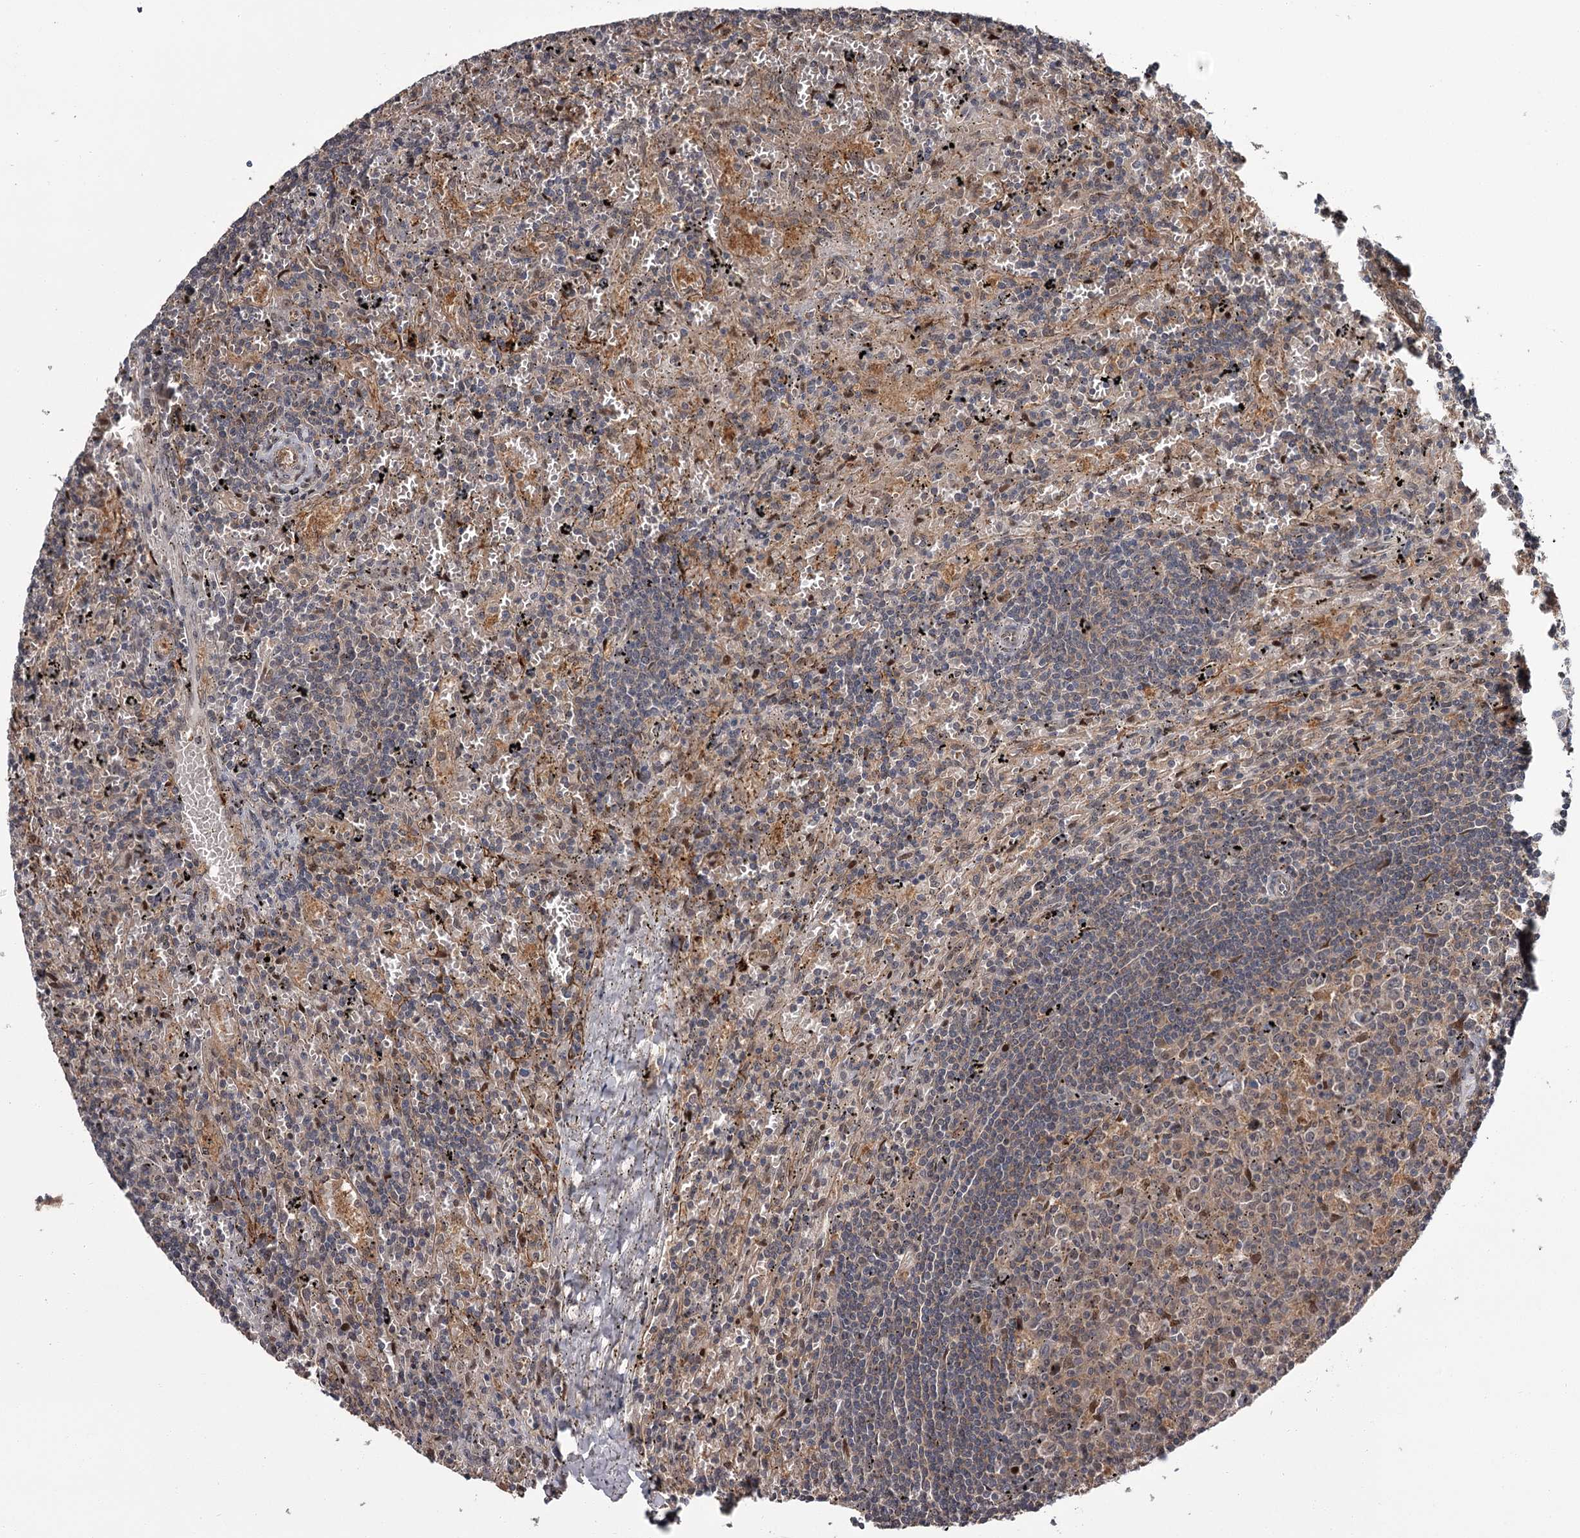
{"staining": {"intensity": "negative", "quantity": "none", "location": "none"}, "tissue": "lymphoma", "cell_type": "Tumor cells", "image_type": "cancer", "snomed": [{"axis": "morphology", "description": "Malignant lymphoma, non-Hodgkin's type, Low grade"}, {"axis": "topography", "description": "Spleen"}], "caption": "The image demonstrates no significant expression in tumor cells of lymphoma.", "gene": "DAO", "patient": {"sex": "male", "age": 76}}